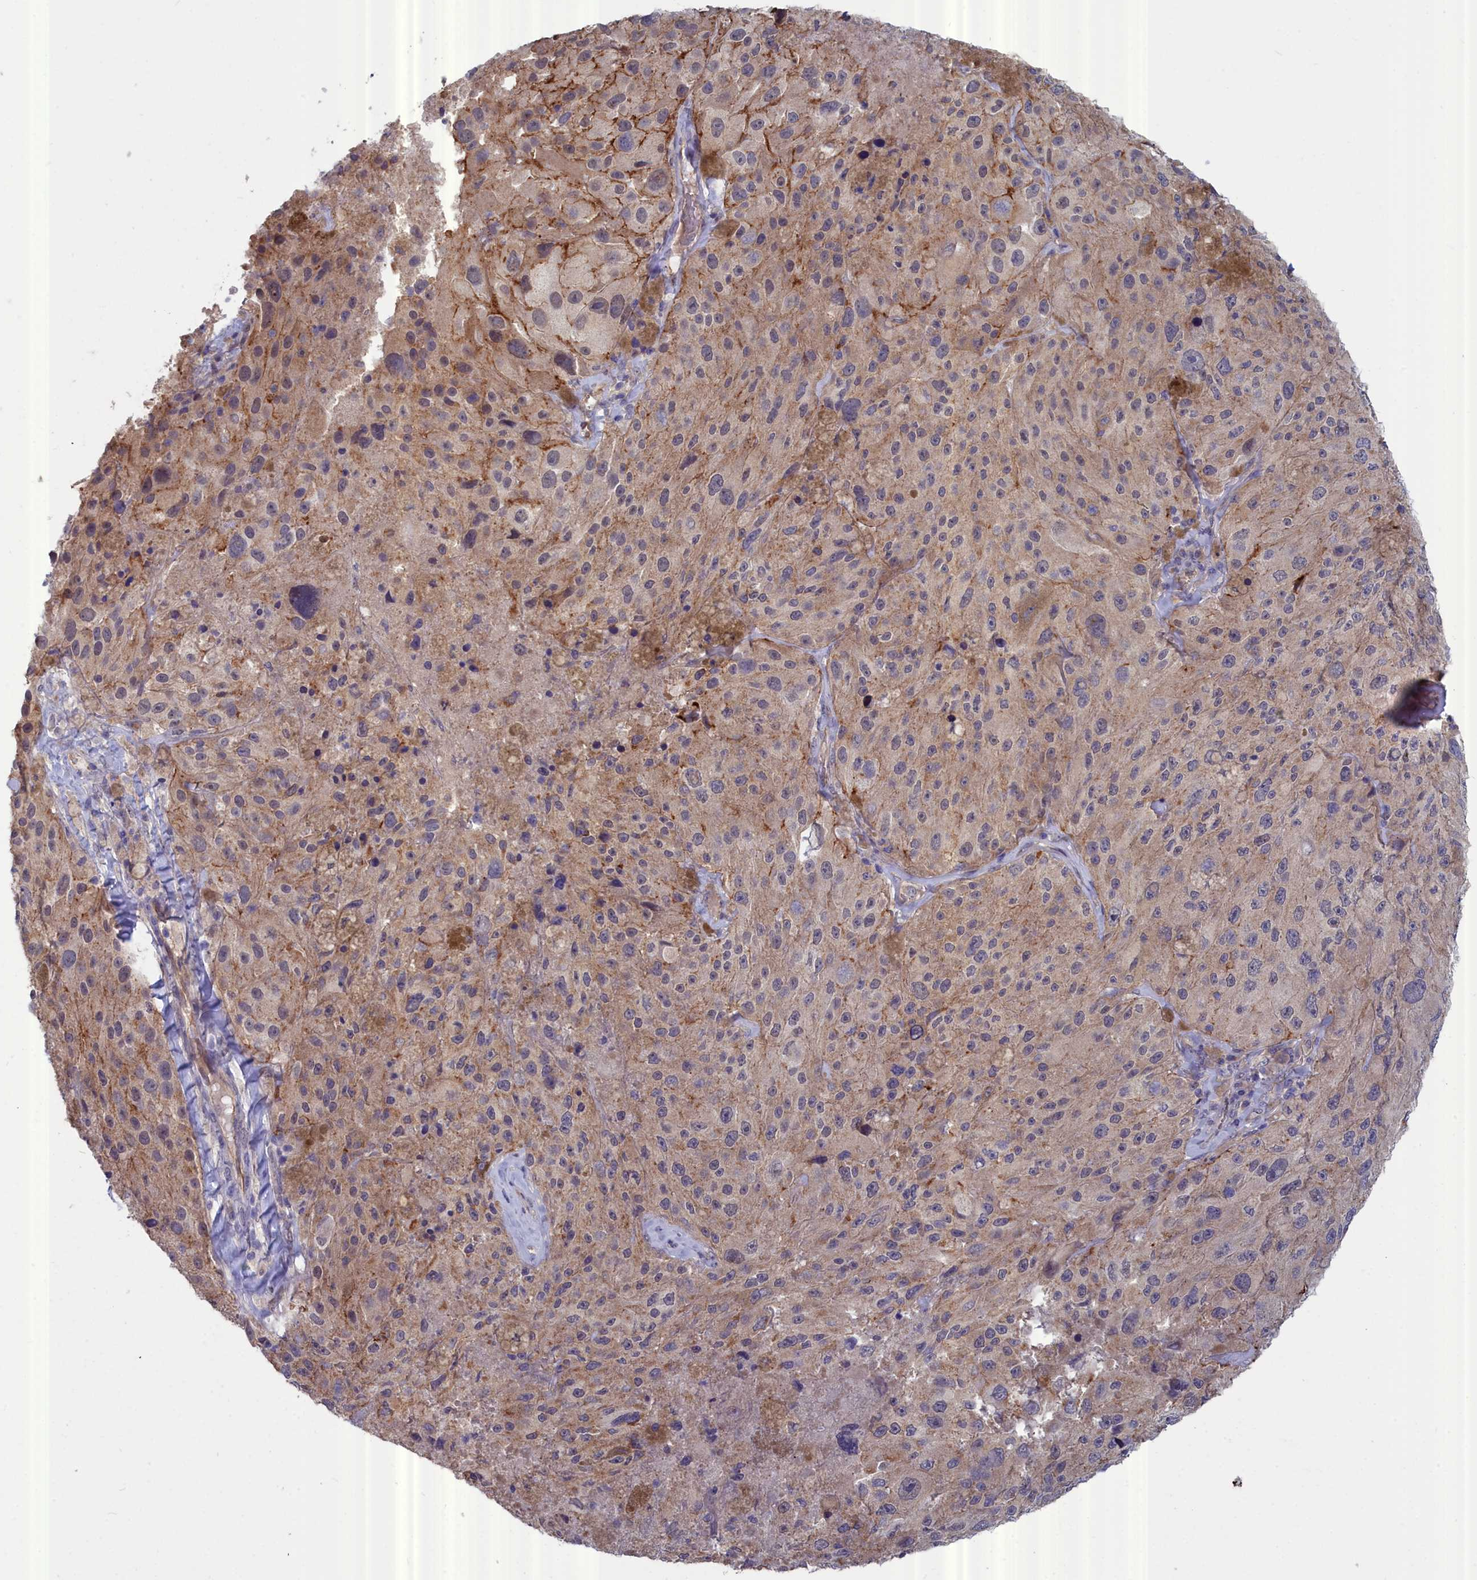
{"staining": {"intensity": "moderate", "quantity": "<25%", "location": "cytoplasmic/membranous"}, "tissue": "melanoma", "cell_type": "Tumor cells", "image_type": "cancer", "snomed": [{"axis": "morphology", "description": "Malignant melanoma, Metastatic site"}, {"axis": "topography", "description": "Lymph node"}], "caption": "Melanoma stained with a brown dye displays moderate cytoplasmic/membranous positive expression in about <25% of tumor cells.", "gene": "RDX", "patient": {"sex": "male", "age": 62}}